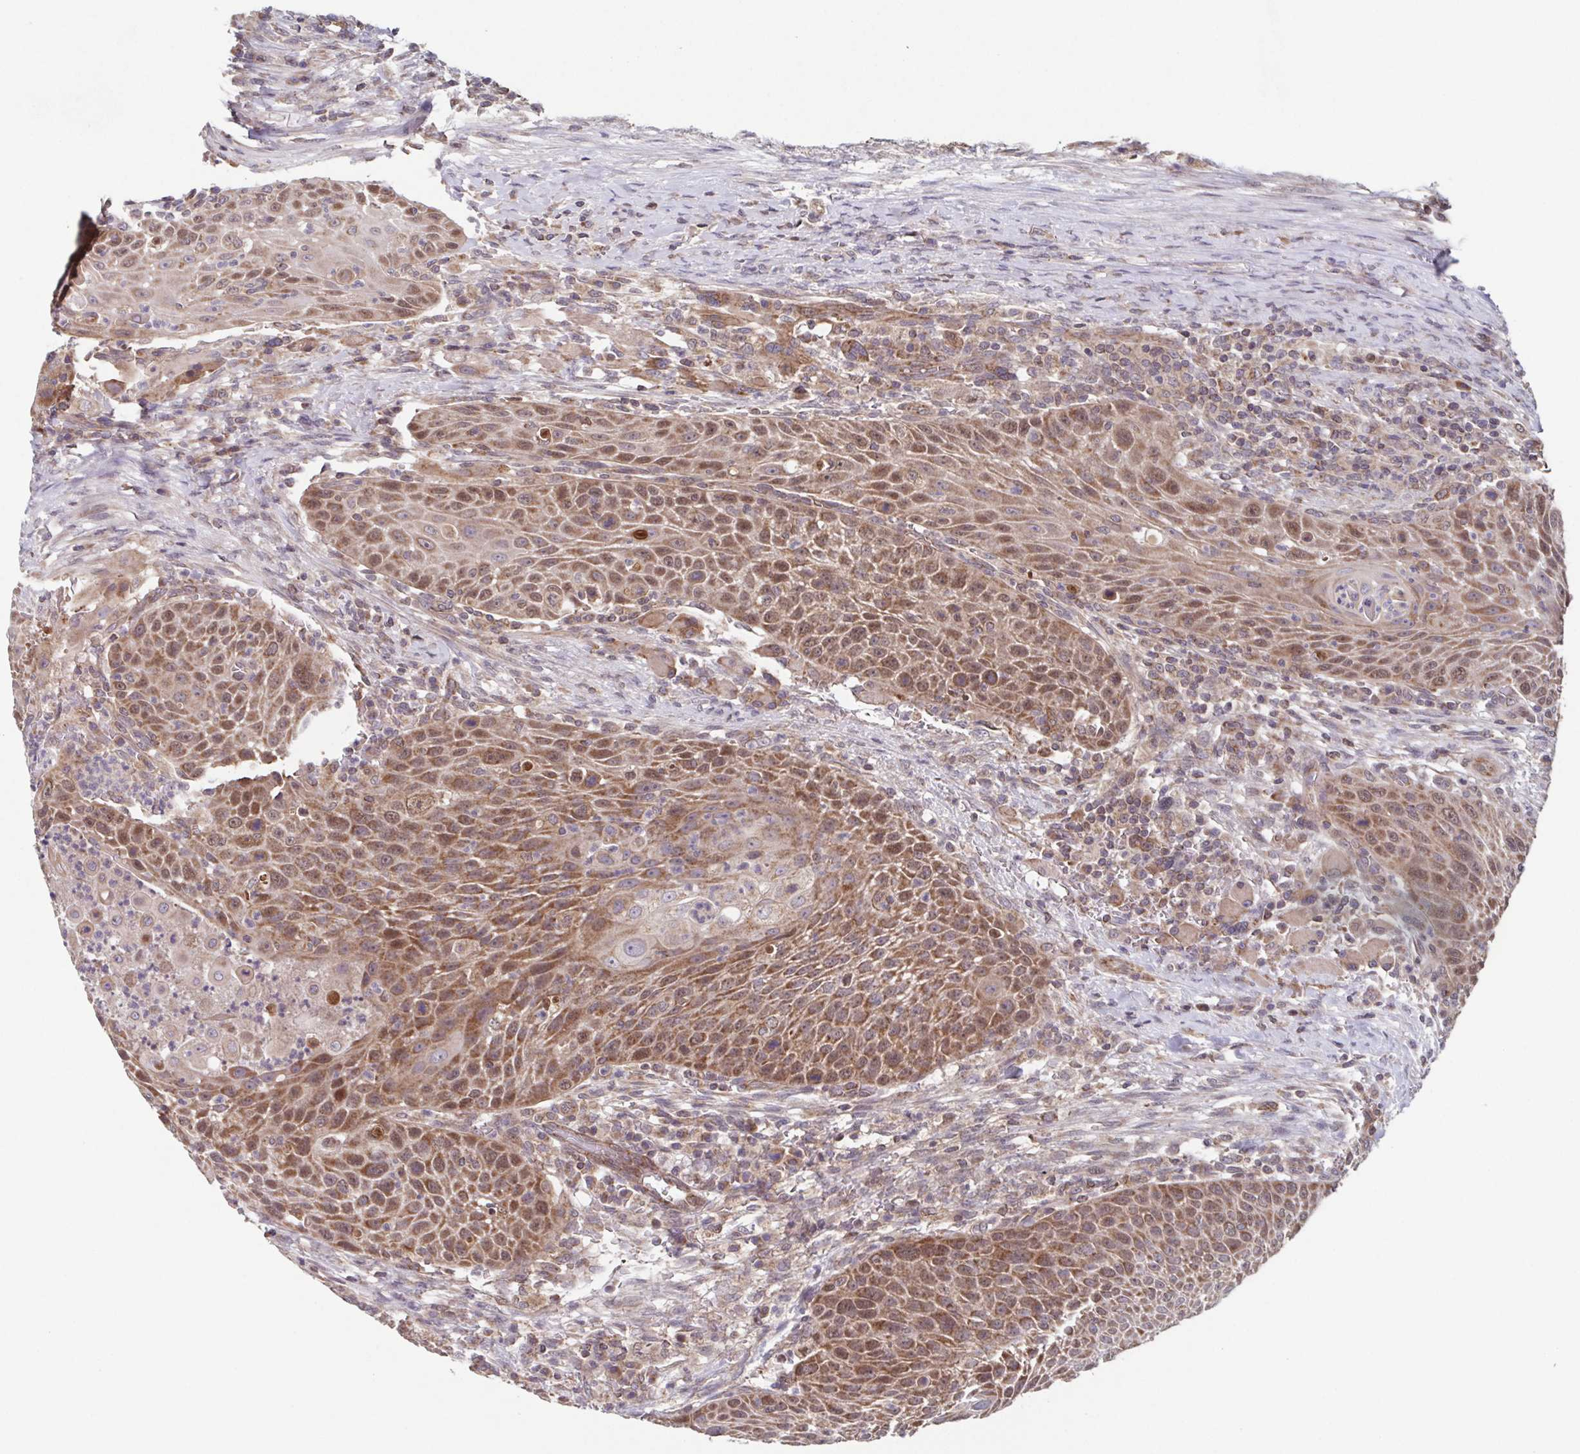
{"staining": {"intensity": "moderate", "quantity": ">75%", "location": "cytoplasmic/membranous,nuclear"}, "tissue": "head and neck cancer", "cell_type": "Tumor cells", "image_type": "cancer", "snomed": [{"axis": "morphology", "description": "Squamous cell carcinoma, NOS"}, {"axis": "topography", "description": "Head-Neck"}], "caption": "A high-resolution photomicrograph shows immunohistochemistry staining of head and neck squamous cell carcinoma, which reveals moderate cytoplasmic/membranous and nuclear expression in about >75% of tumor cells.", "gene": "TTC19", "patient": {"sex": "male", "age": 69}}